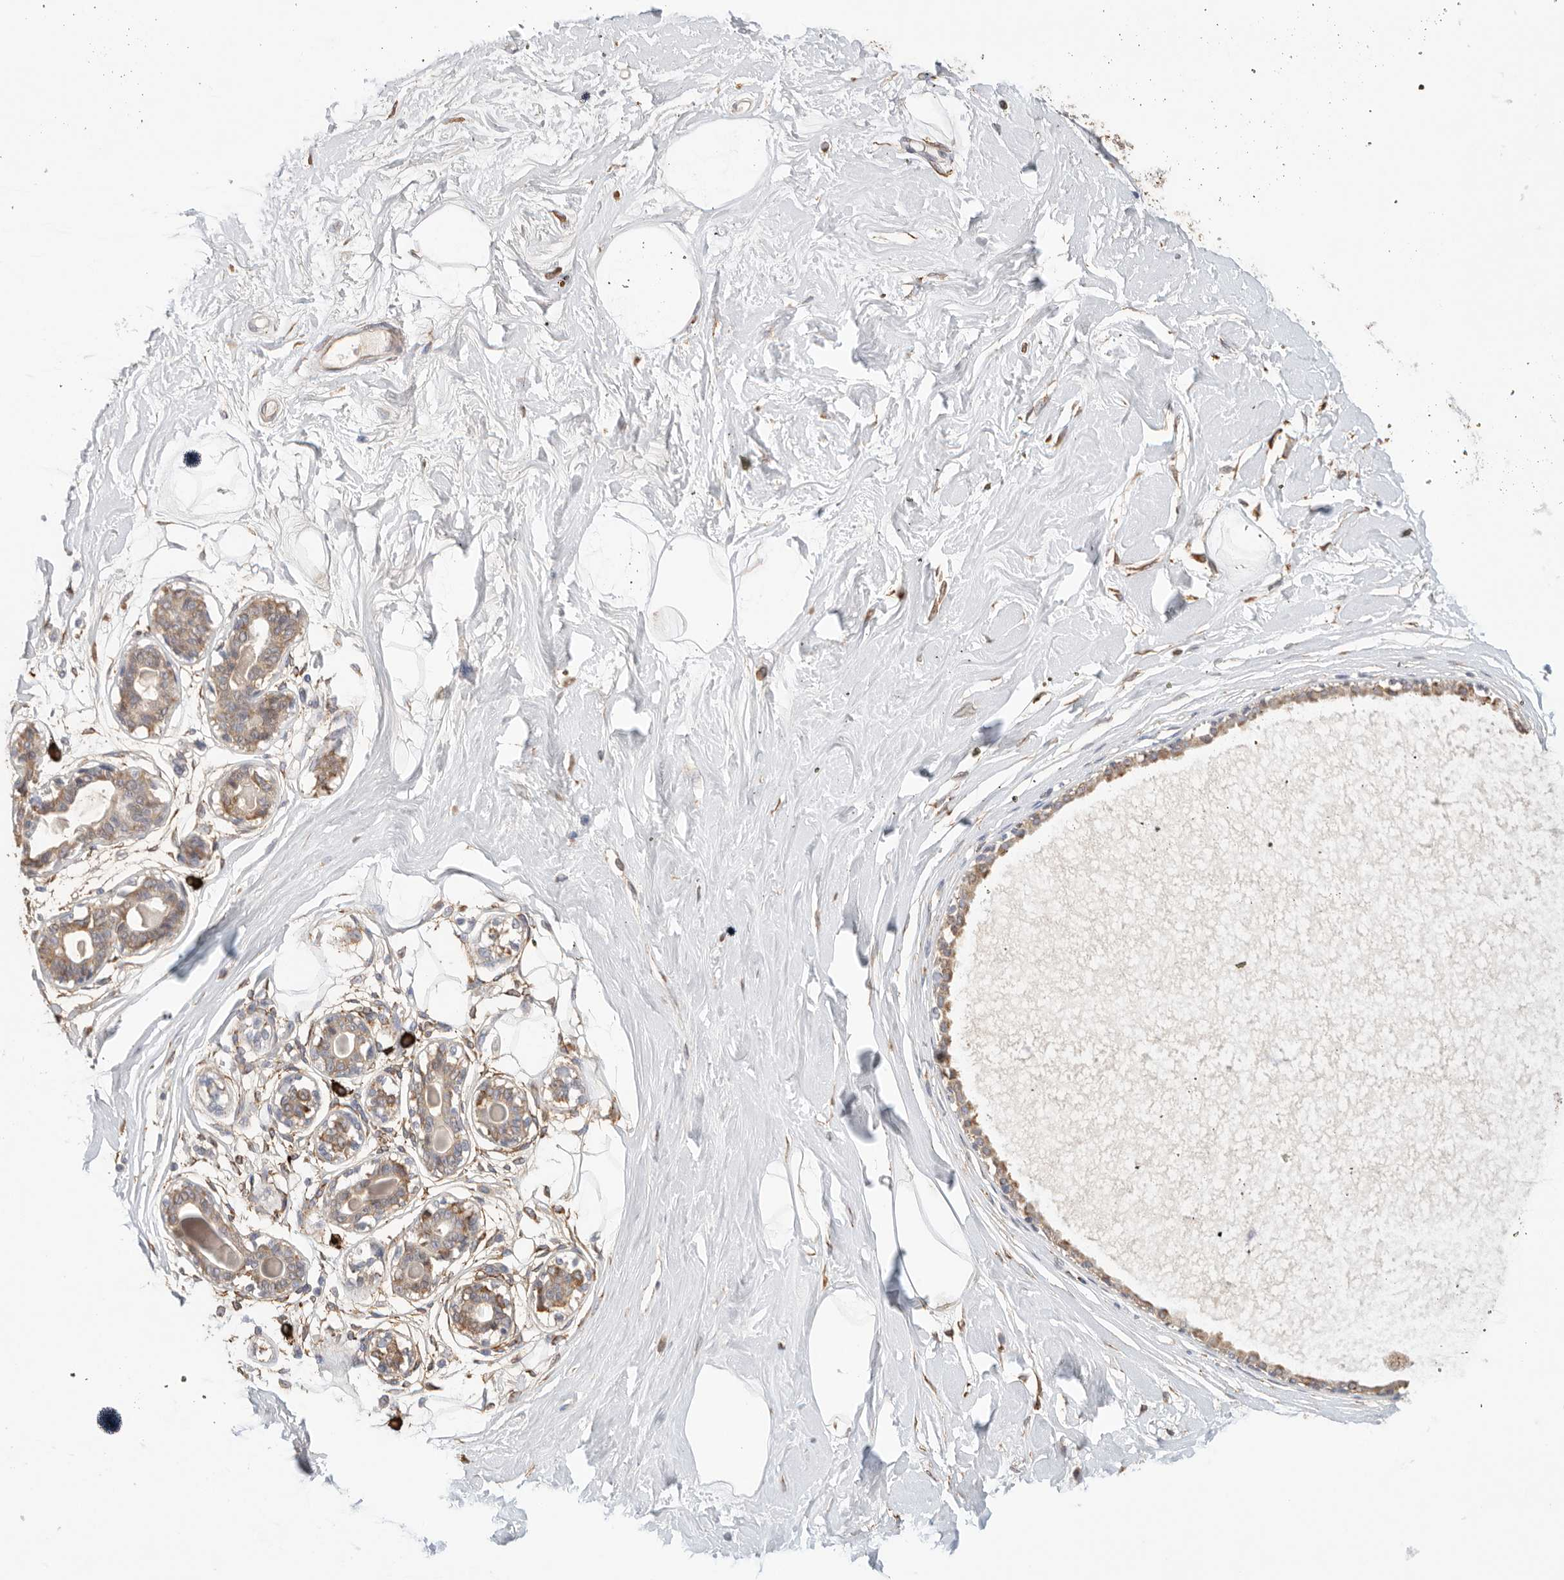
{"staining": {"intensity": "negative", "quantity": "none", "location": "none"}, "tissue": "breast", "cell_type": "Adipocytes", "image_type": "normal", "snomed": [{"axis": "morphology", "description": "Normal tissue, NOS"}, {"axis": "topography", "description": "Breast"}], "caption": "Protein analysis of benign breast shows no significant staining in adipocytes.", "gene": "BLOC1S5", "patient": {"sex": "female", "age": 45}}